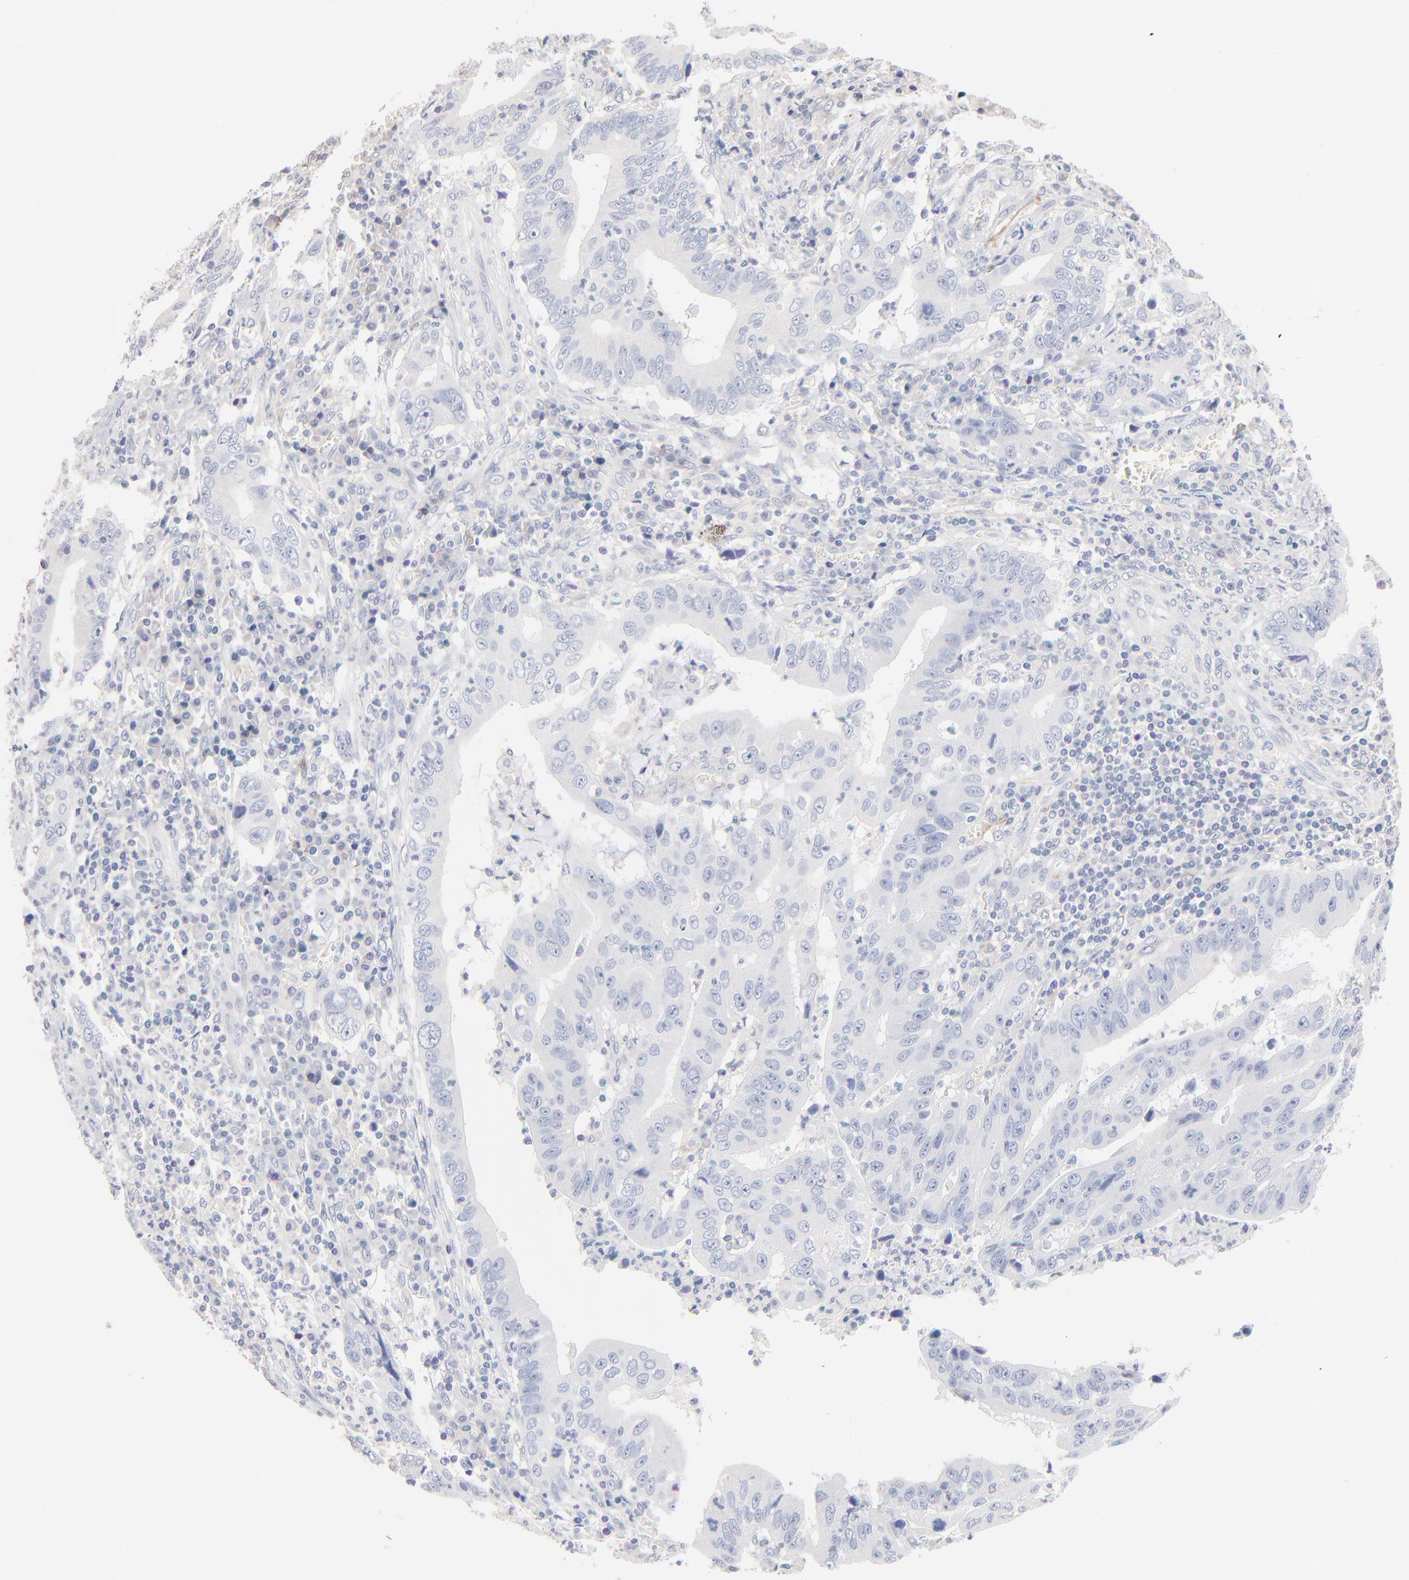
{"staining": {"intensity": "negative", "quantity": "none", "location": "none"}, "tissue": "stomach cancer", "cell_type": "Tumor cells", "image_type": "cancer", "snomed": [{"axis": "morphology", "description": "Adenocarcinoma, NOS"}, {"axis": "topography", "description": "Stomach, upper"}], "caption": "Tumor cells show no significant protein positivity in adenocarcinoma (stomach).", "gene": "ITGA8", "patient": {"sex": "male", "age": 63}}